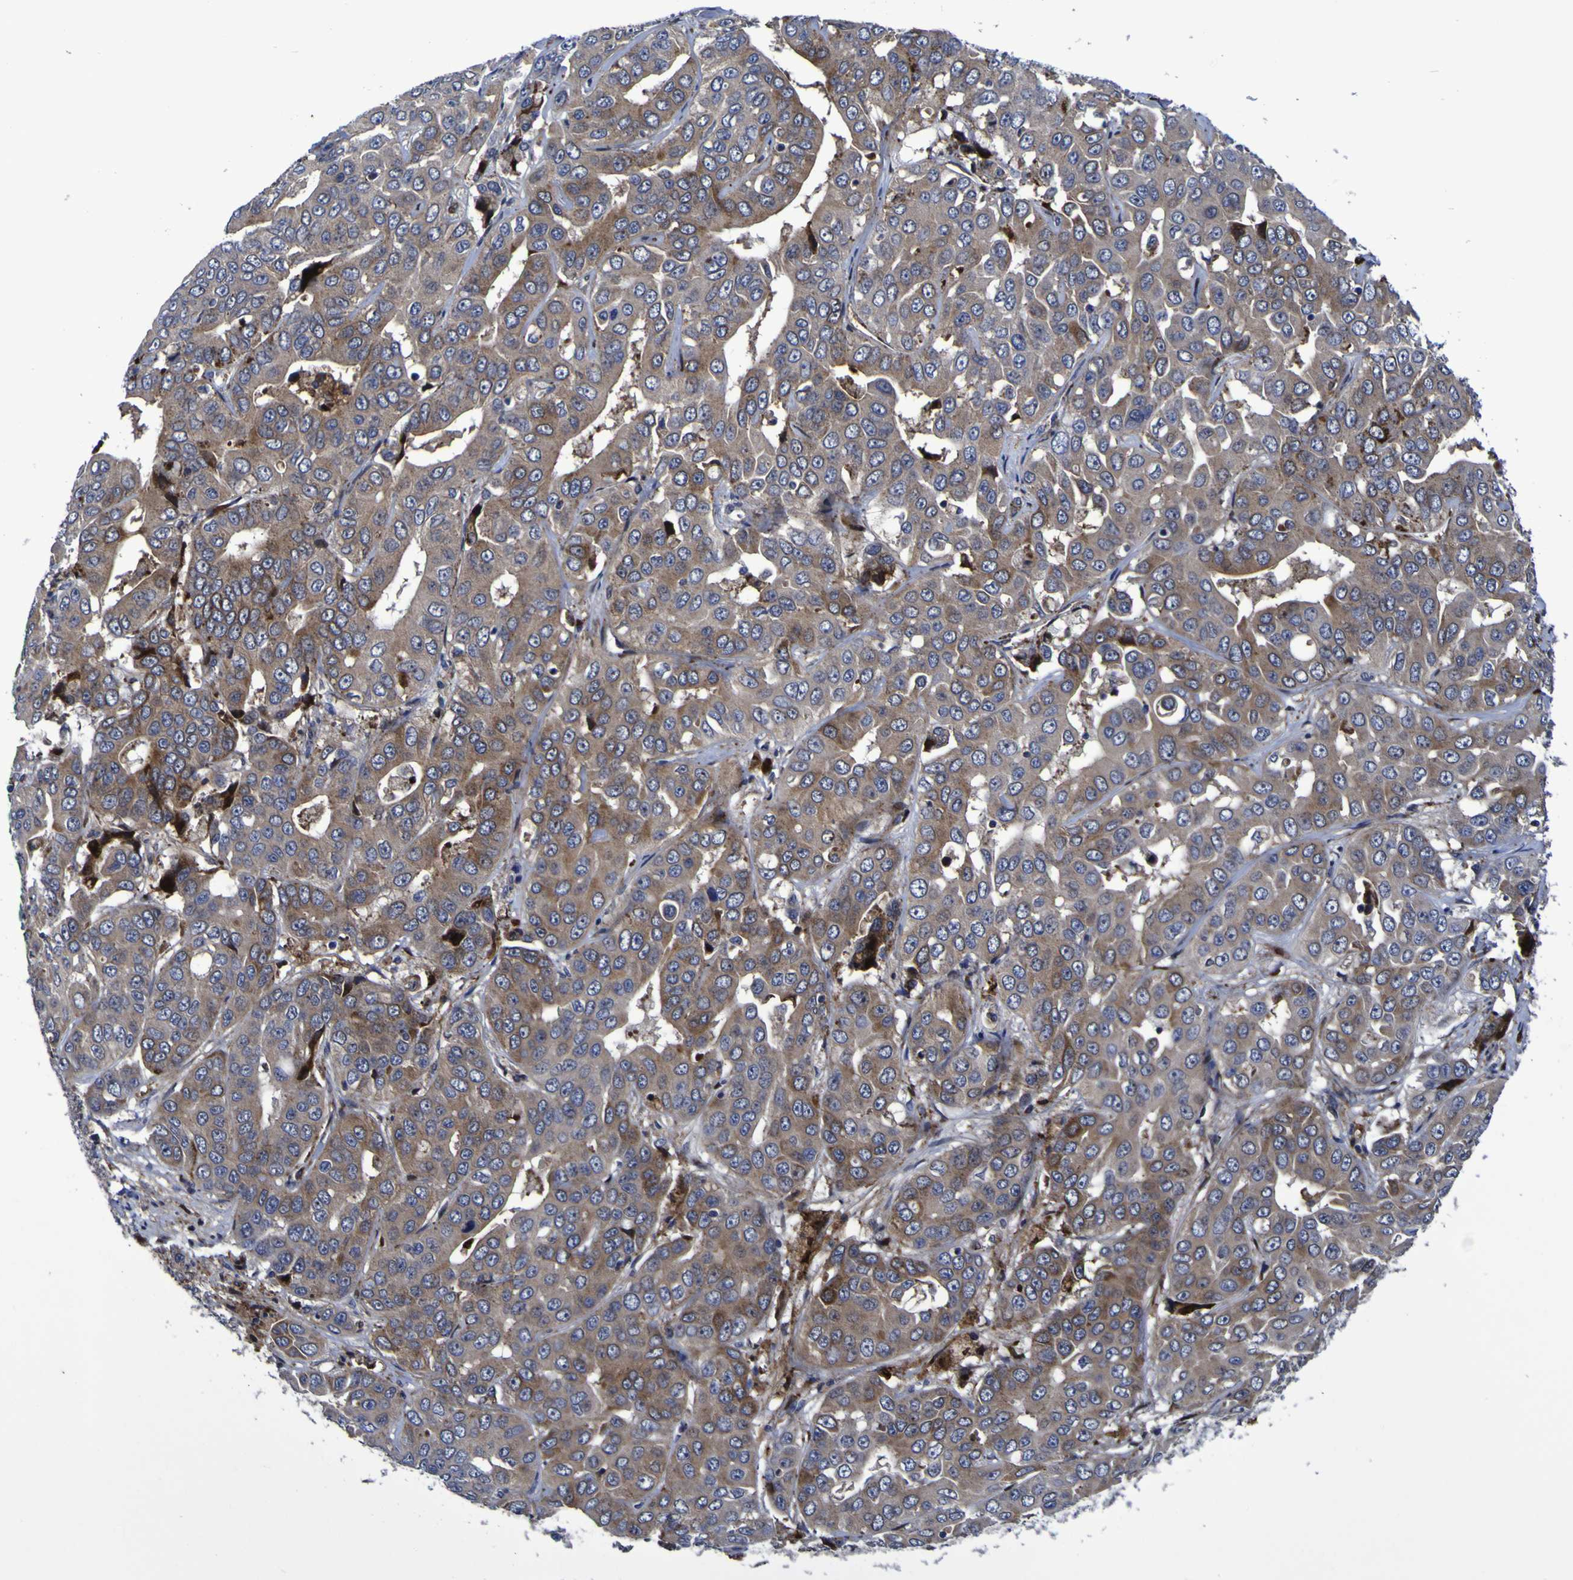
{"staining": {"intensity": "moderate", "quantity": ">75%", "location": "cytoplasmic/membranous"}, "tissue": "liver cancer", "cell_type": "Tumor cells", "image_type": "cancer", "snomed": [{"axis": "morphology", "description": "Cholangiocarcinoma"}, {"axis": "topography", "description": "Liver"}], "caption": "A brown stain shows moderate cytoplasmic/membranous positivity of a protein in human cholangiocarcinoma (liver) tumor cells.", "gene": "MGLL", "patient": {"sex": "female", "age": 52}}